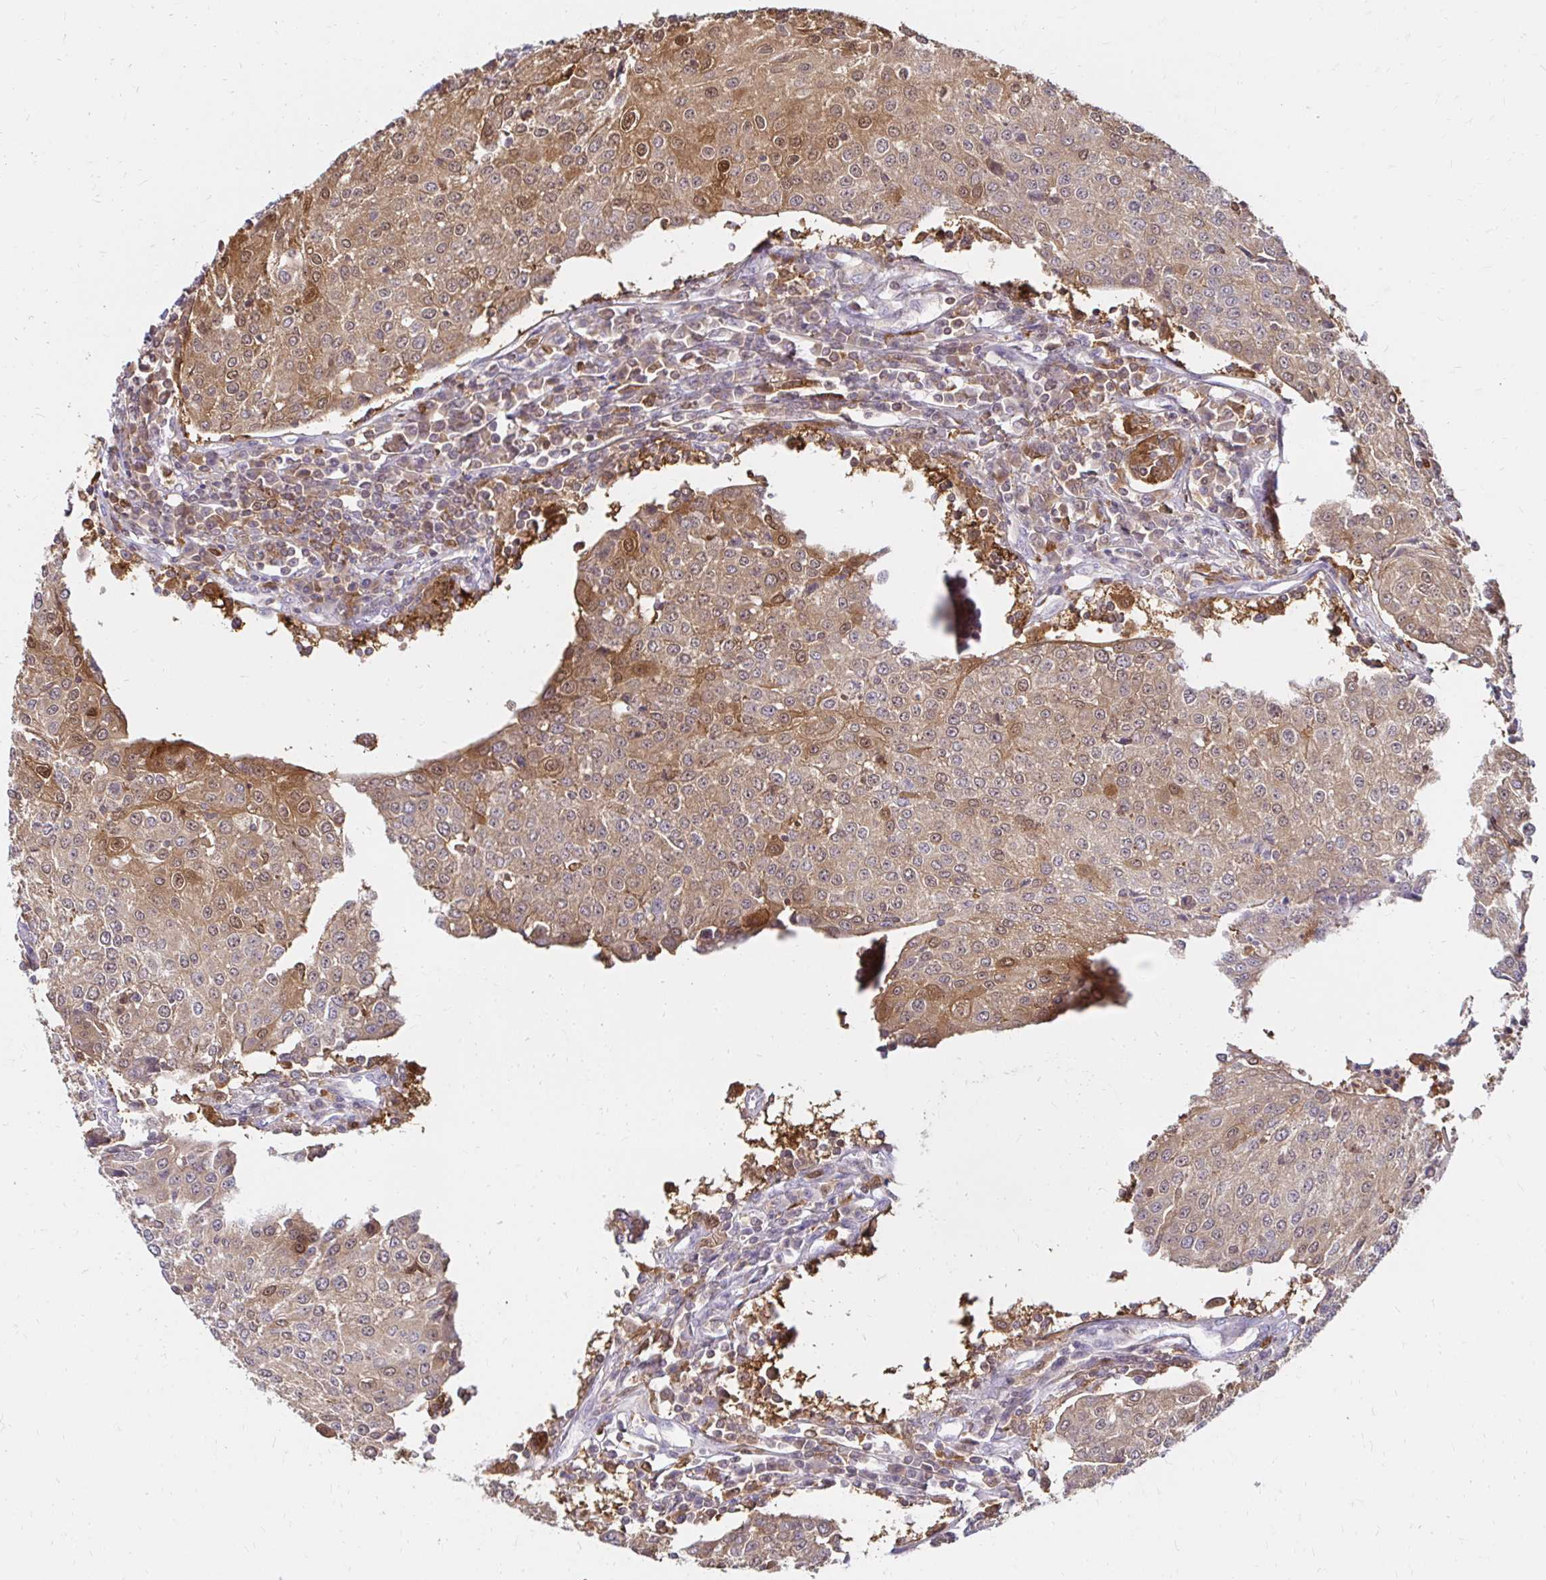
{"staining": {"intensity": "moderate", "quantity": "25%-75%", "location": "cytoplasmic/membranous"}, "tissue": "urothelial cancer", "cell_type": "Tumor cells", "image_type": "cancer", "snomed": [{"axis": "morphology", "description": "Urothelial carcinoma, High grade"}, {"axis": "topography", "description": "Urinary bladder"}], "caption": "A brown stain labels moderate cytoplasmic/membranous staining of a protein in human high-grade urothelial carcinoma tumor cells.", "gene": "PYCARD", "patient": {"sex": "female", "age": 85}}